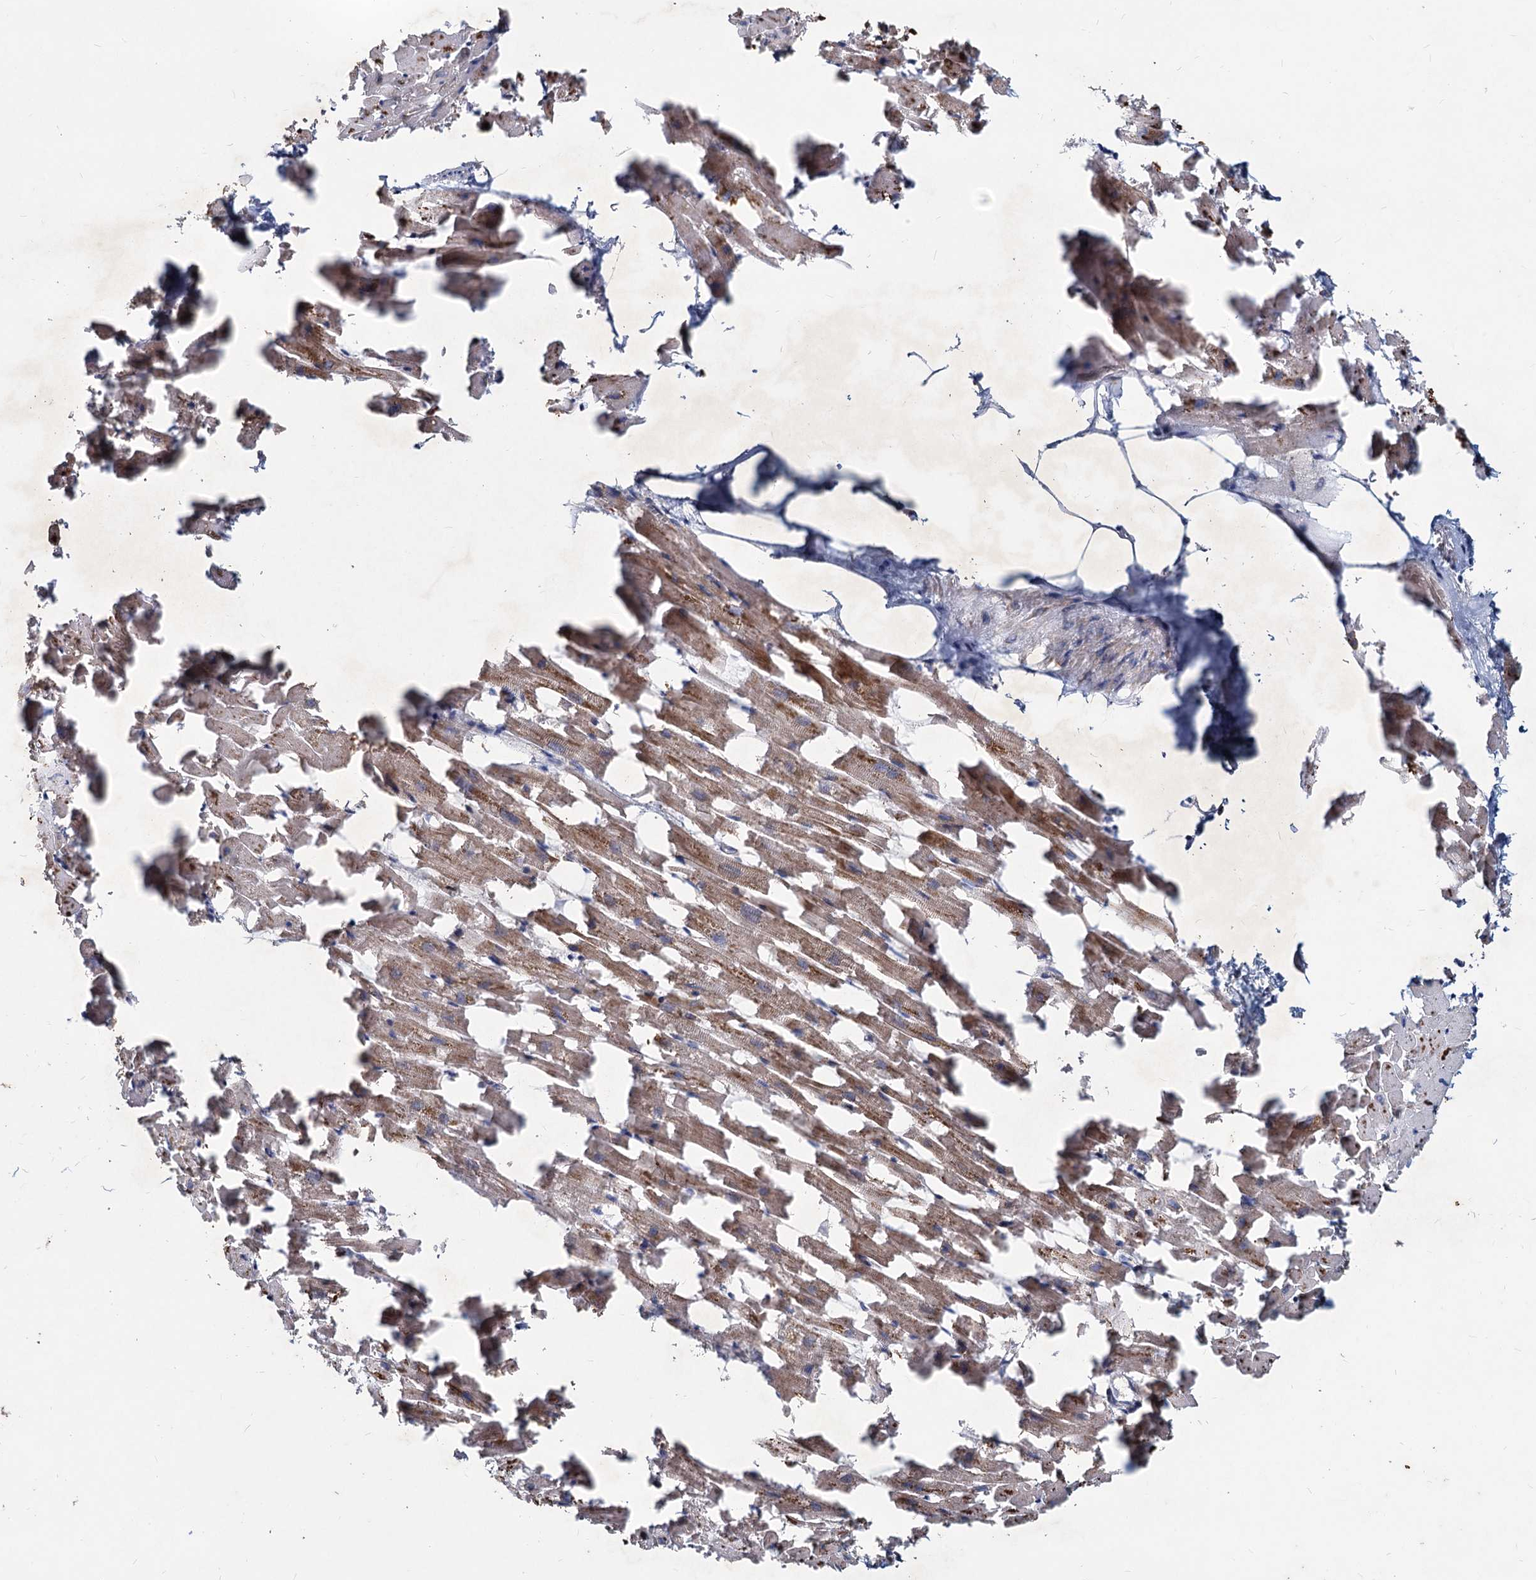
{"staining": {"intensity": "moderate", "quantity": ">75%", "location": "cytoplasmic/membranous"}, "tissue": "heart muscle", "cell_type": "Cardiomyocytes", "image_type": "normal", "snomed": [{"axis": "morphology", "description": "Normal tissue, NOS"}, {"axis": "topography", "description": "Heart"}], "caption": "Immunohistochemistry histopathology image of unremarkable human heart muscle stained for a protein (brown), which displays medium levels of moderate cytoplasmic/membranous expression in approximately >75% of cardiomyocytes.", "gene": "AGBL4", "patient": {"sex": "female", "age": 64}}